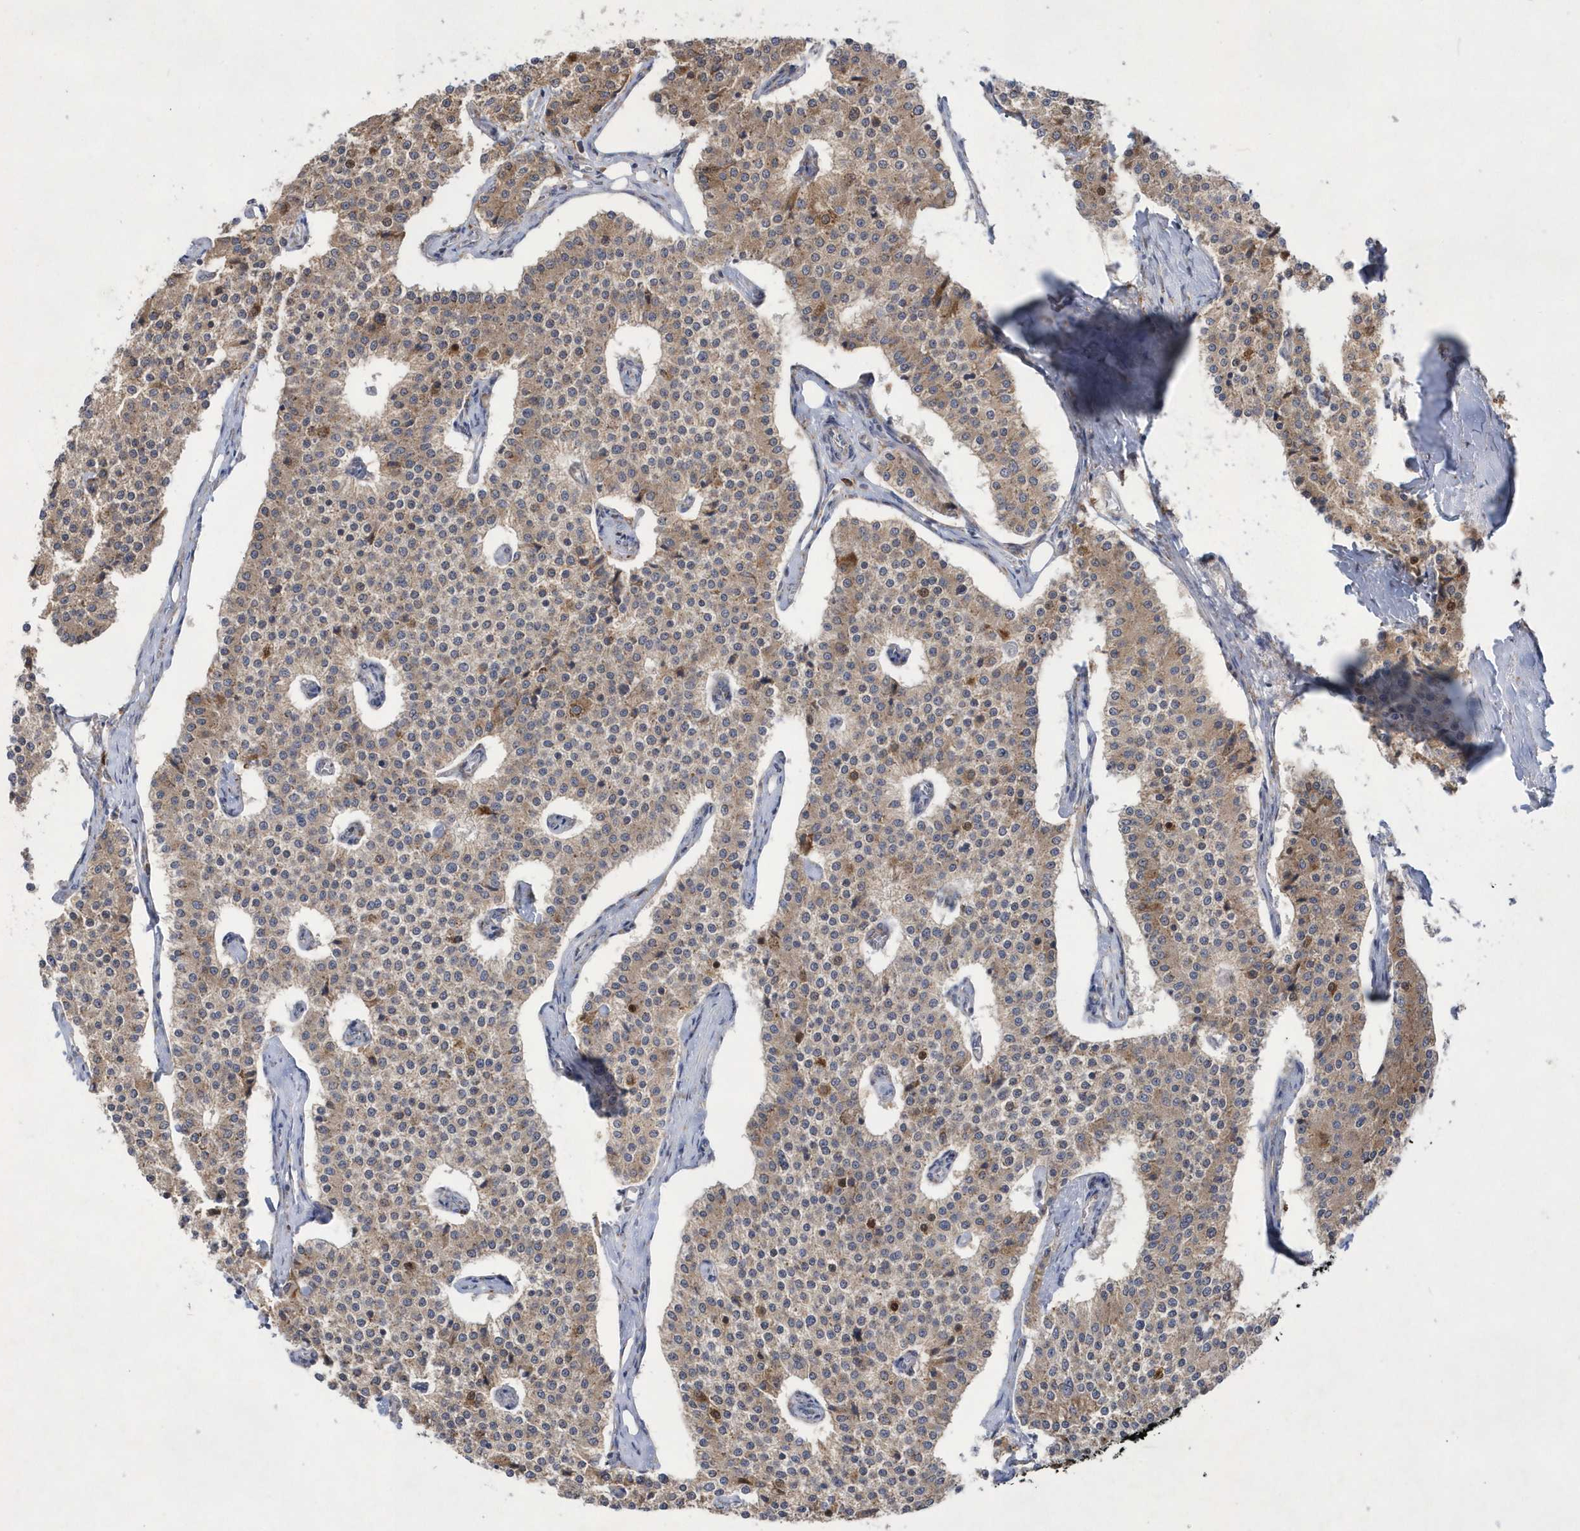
{"staining": {"intensity": "moderate", "quantity": ">75%", "location": "cytoplasmic/membranous"}, "tissue": "carcinoid", "cell_type": "Tumor cells", "image_type": "cancer", "snomed": [{"axis": "morphology", "description": "Carcinoid, malignant, NOS"}, {"axis": "topography", "description": "Colon"}], "caption": "About >75% of tumor cells in human malignant carcinoid reveal moderate cytoplasmic/membranous protein expression as visualized by brown immunohistochemical staining.", "gene": "MED31", "patient": {"sex": "female", "age": 52}}